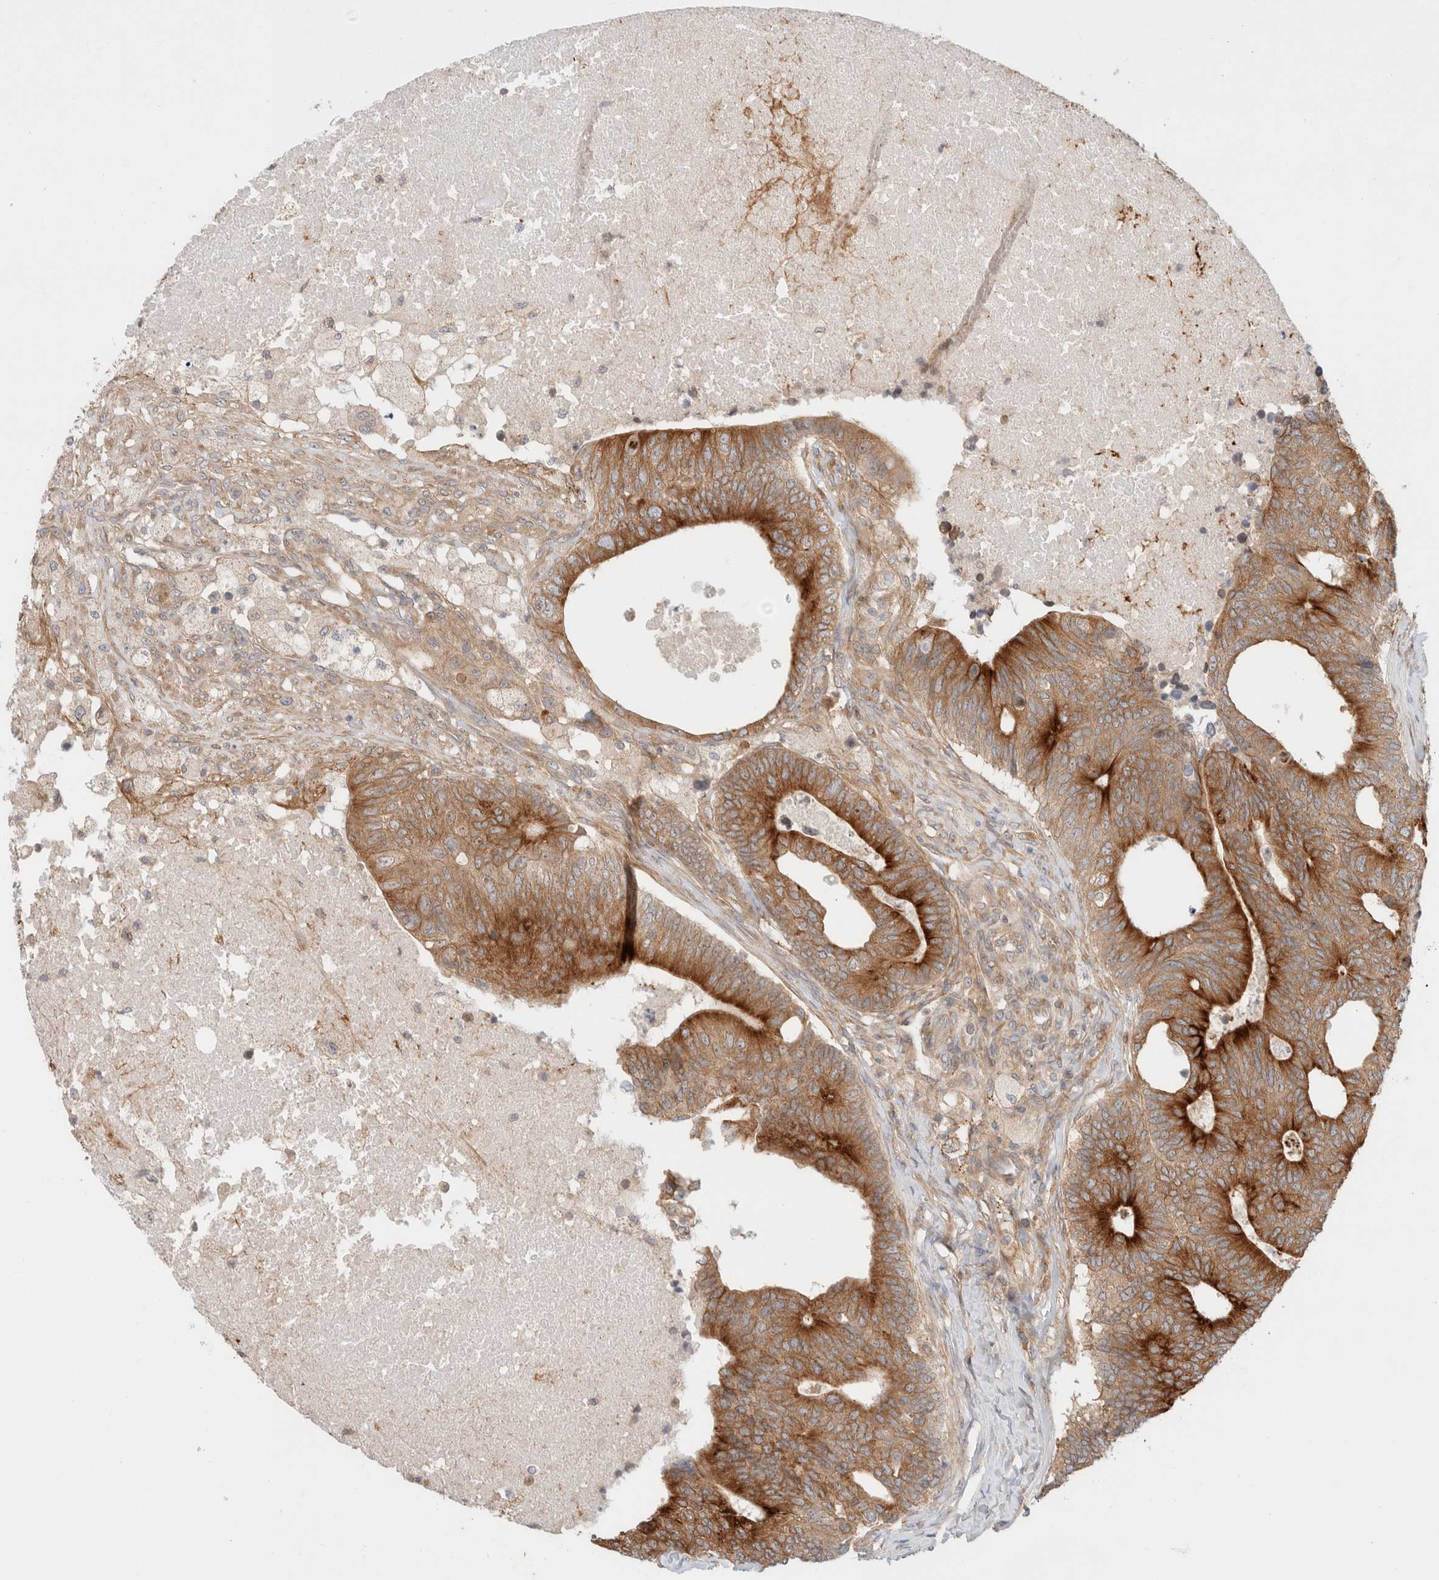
{"staining": {"intensity": "strong", "quantity": ">75%", "location": "cytoplasmic/membranous"}, "tissue": "colorectal cancer", "cell_type": "Tumor cells", "image_type": "cancer", "snomed": [{"axis": "morphology", "description": "Adenocarcinoma, NOS"}, {"axis": "topography", "description": "Colon"}], "caption": "A high-resolution image shows IHC staining of adenocarcinoma (colorectal), which reveals strong cytoplasmic/membranous positivity in about >75% of tumor cells.", "gene": "MARK3", "patient": {"sex": "female", "age": 67}}